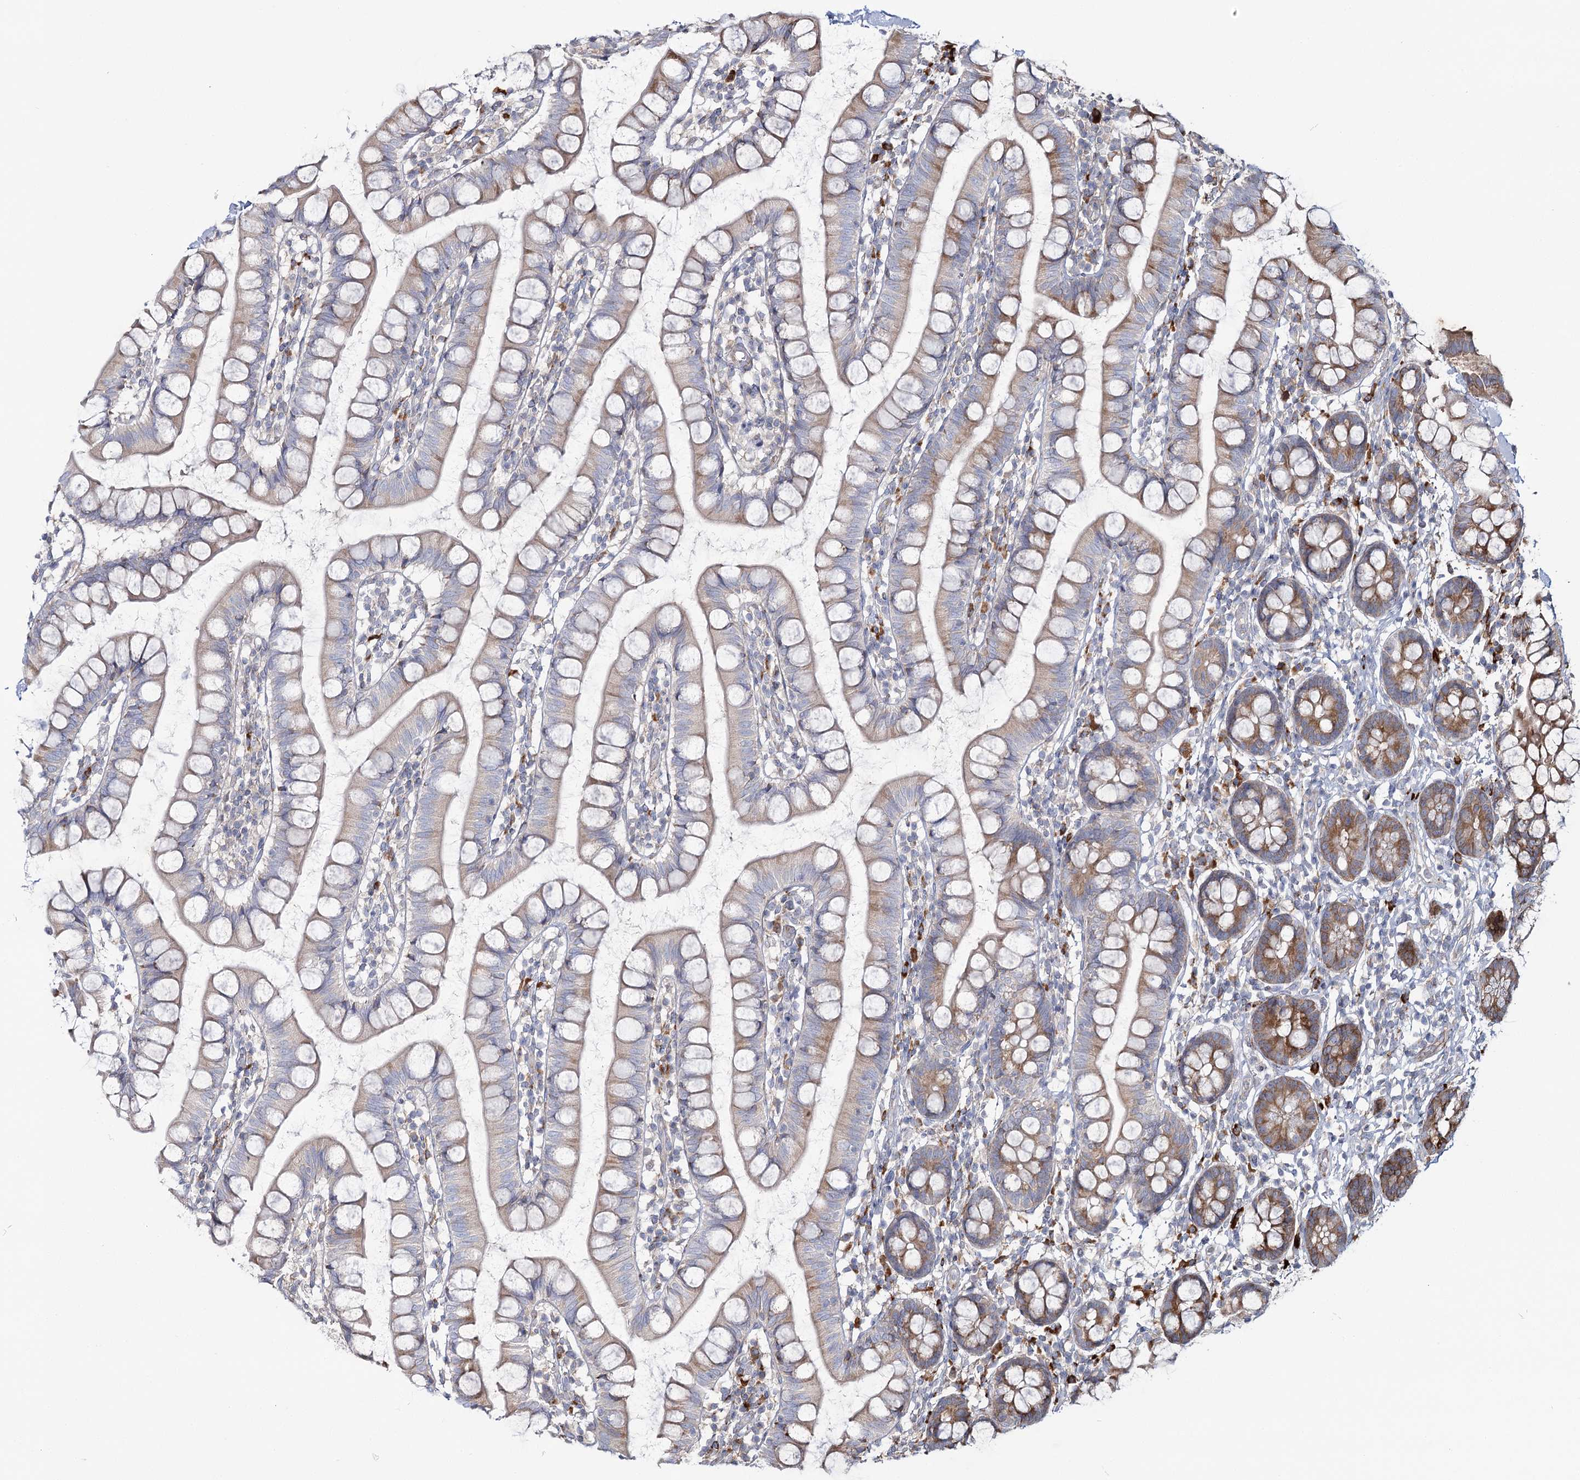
{"staining": {"intensity": "moderate", "quantity": "25%-75%", "location": "cytoplasmic/membranous"}, "tissue": "small intestine", "cell_type": "Glandular cells", "image_type": "normal", "snomed": [{"axis": "morphology", "description": "Normal tissue, NOS"}, {"axis": "topography", "description": "Small intestine"}], "caption": "Immunohistochemical staining of normal human small intestine reveals medium levels of moderate cytoplasmic/membranous expression in about 25%-75% of glandular cells.", "gene": "POGLUT1", "patient": {"sex": "female", "age": 84}}